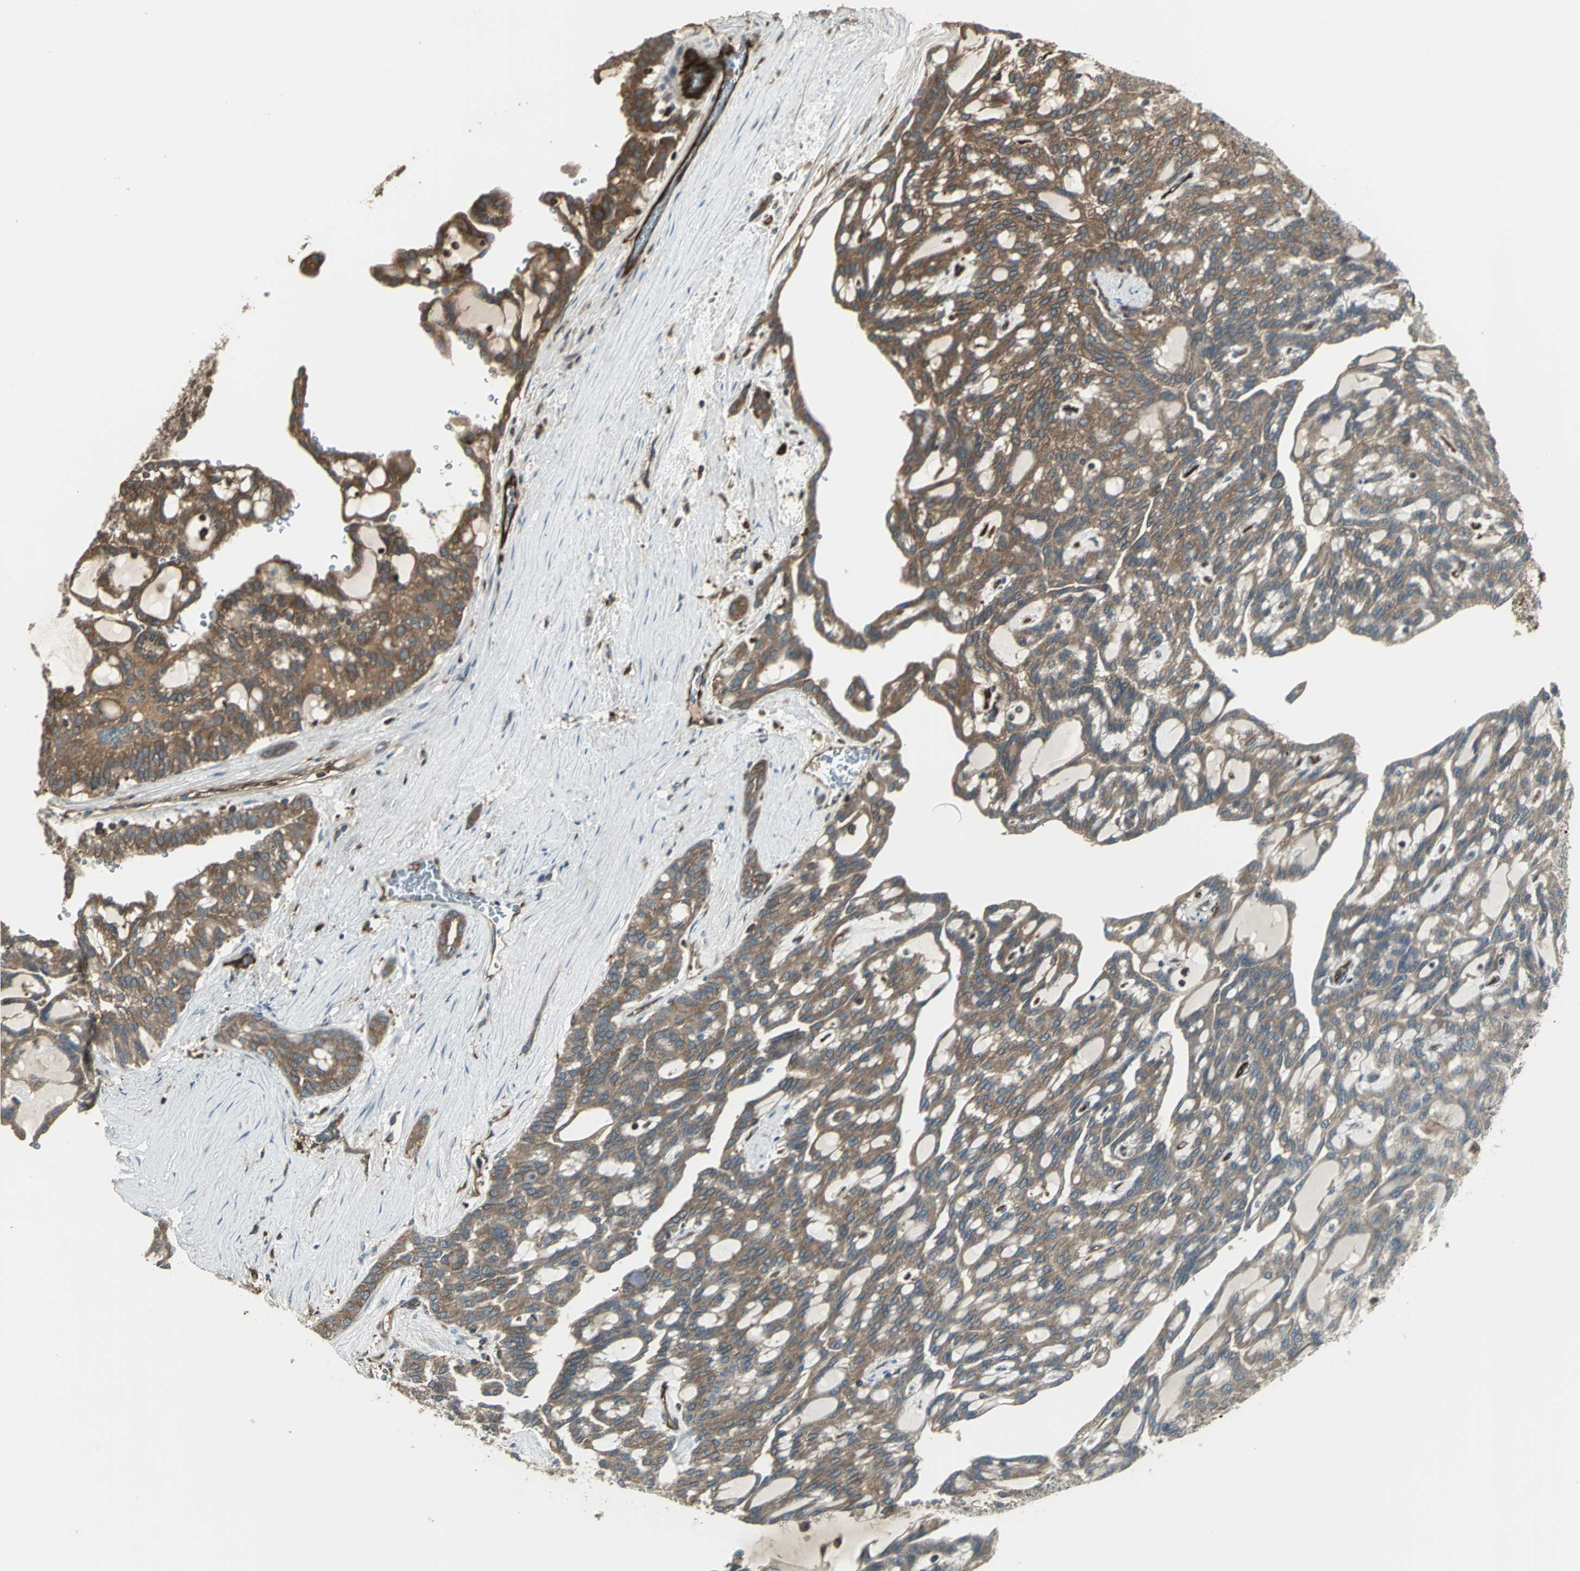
{"staining": {"intensity": "moderate", "quantity": ">75%", "location": "cytoplasmic/membranous"}, "tissue": "renal cancer", "cell_type": "Tumor cells", "image_type": "cancer", "snomed": [{"axis": "morphology", "description": "Adenocarcinoma, NOS"}, {"axis": "topography", "description": "Kidney"}], "caption": "IHC image of renal cancer stained for a protein (brown), which displays medium levels of moderate cytoplasmic/membranous staining in about >75% of tumor cells.", "gene": "PRXL2B", "patient": {"sex": "male", "age": 63}}